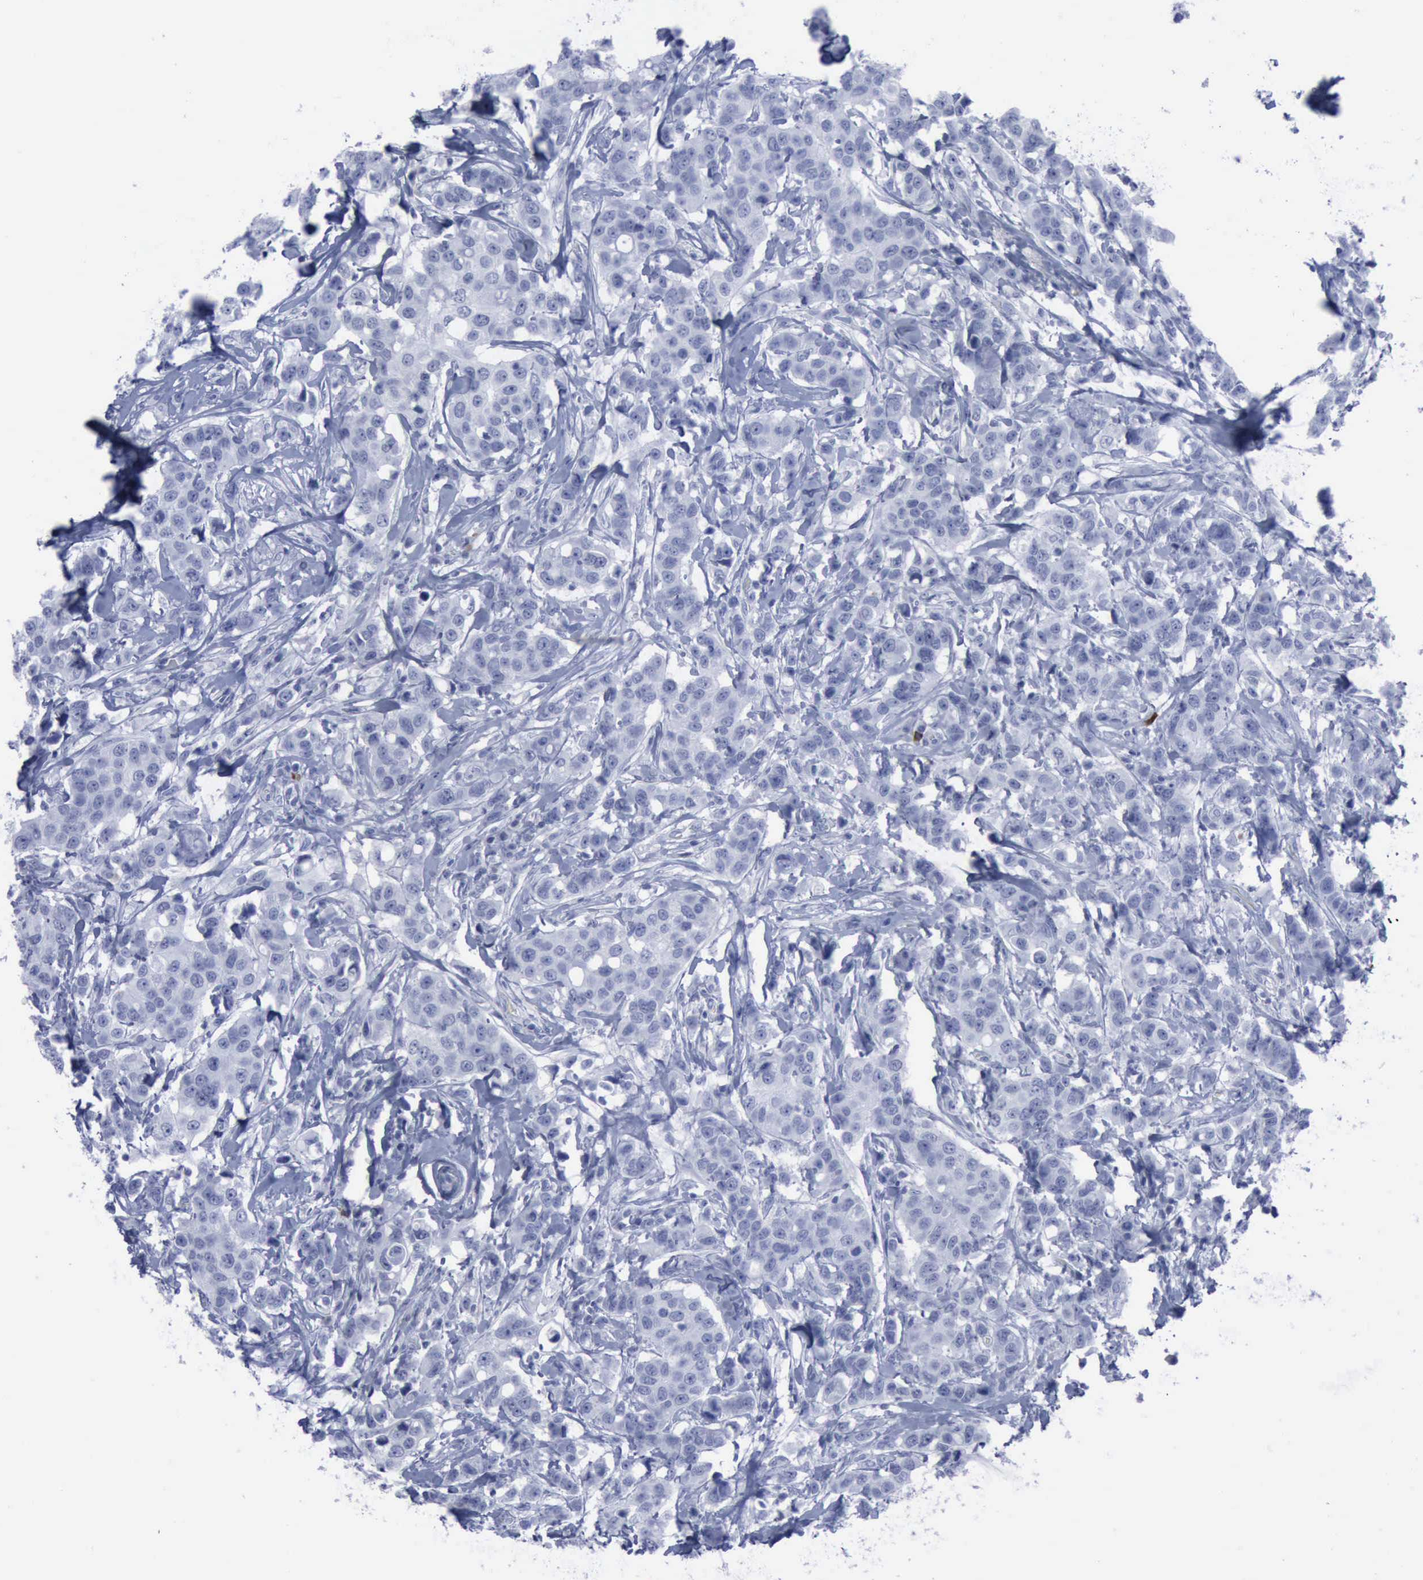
{"staining": {"intensity": "negative", "quantity": "none", "location": "none"}, "tissue": "breast cancer", "cell_type": "Tumor cells", "image_type": "cancer", "snomed": [{"axis": "morphology", "description": "Duct carcinoma"}, {"axis": "topography", "description": "Breast"}], "caption": "Human breast cancer stained for a protein using IHC exhibits no positivity in tumor cells.", "gene": "NGFR", "patient": {"sex": "female", "age": 27}}